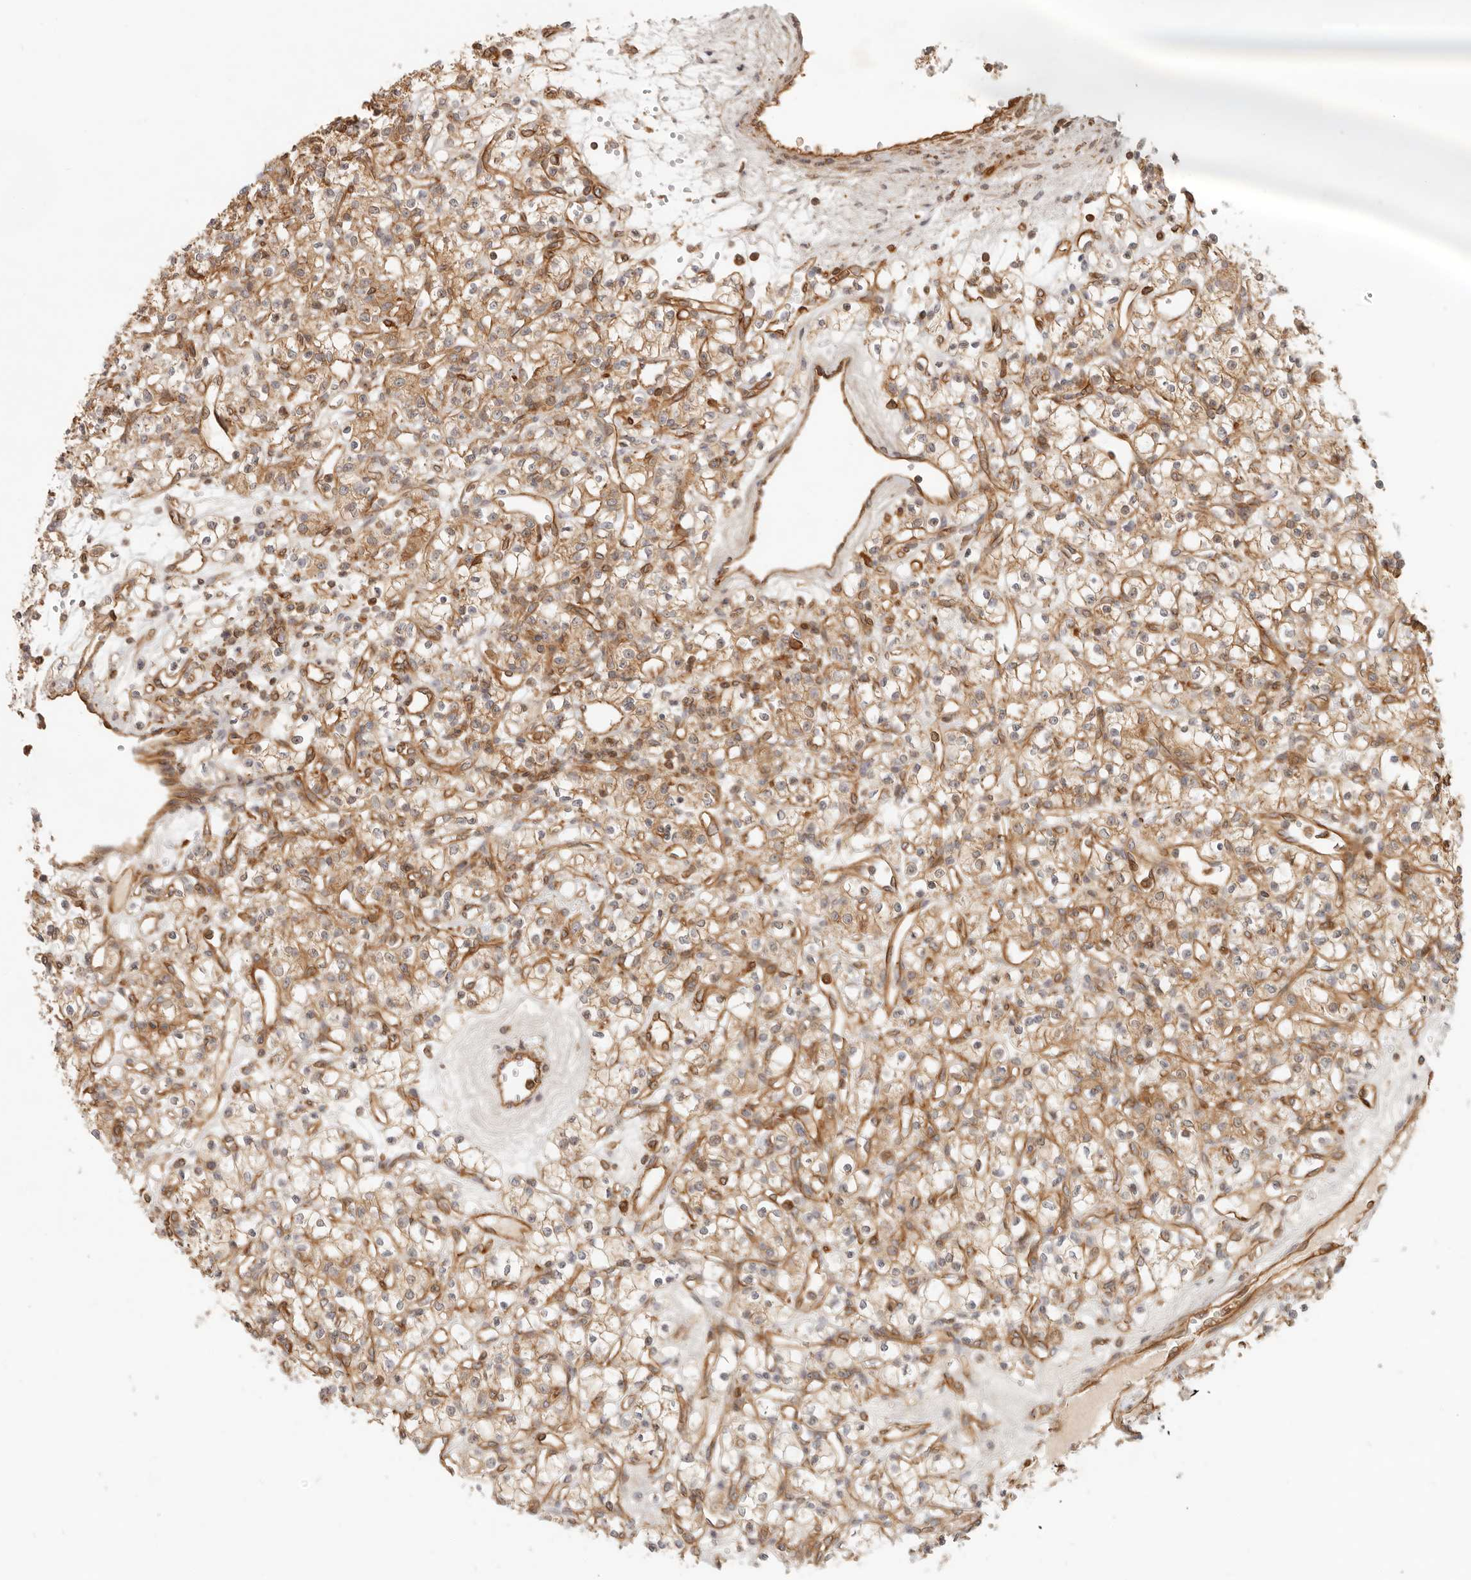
{"staining": {"intensity": "moderate", "quantity": ">75%", "location": "cytoplasmic/membranous"}, "tissue": "renal cancer", "cell_type": "Tumor cells", "image_type": "cancer", "snomed": [{"axis": "morphology", "description": "Adenocarcinoma, NOS"}, {"axis": "topography", "description": "Kidney"}], "caption": "A histopathology image of human renal cancer stained for a protein shows moderate cytoplasmic/membranous brown staining in tumor cells. (brown staining indicates protein expression, while blue staining denotes nuclei).", "gene": "UFSP1", "patient": {"sex": "female", "age": 59}}